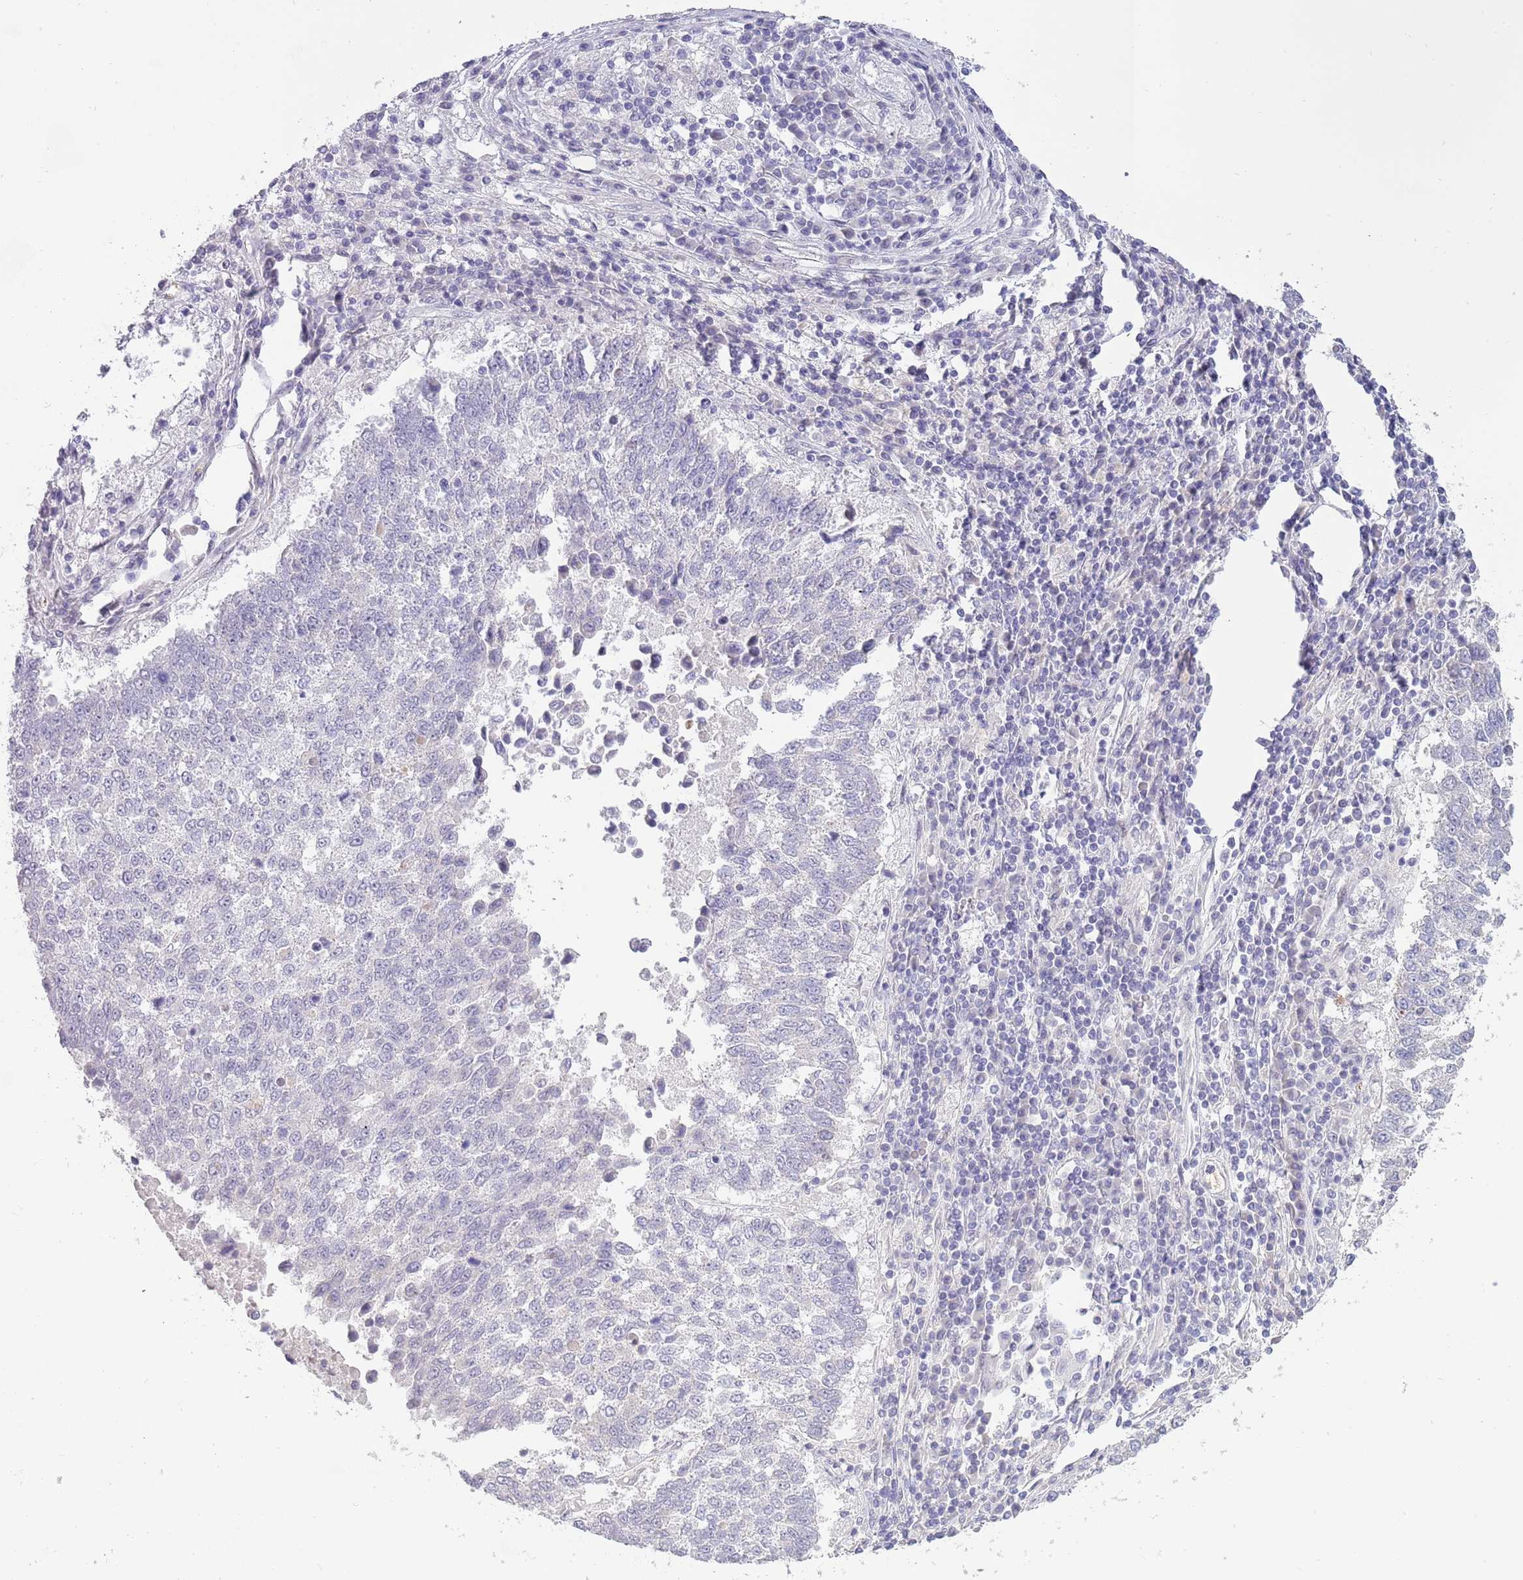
{"staining": {"intensity": "negative", "quantity": "none", "location": "none"}, "tissue": "lung cancer", "cell_type": "Tumor cells", "image_type": "cancer", "snomed": [{"axis": "morphology", "description": "Squamous cell carcinoma, NOS"}, {"axis": "topography", "description": "Lung"}], "caption": "Immunohistochemistry (IHC) micrograph of neoplastic tissue: human squamous cell carcinoma (lung) stained with DAB shows no significant protein expression in tumor cells.", "gene": "LYPD6B", "patient": {"sex": "male", "age": 73}}